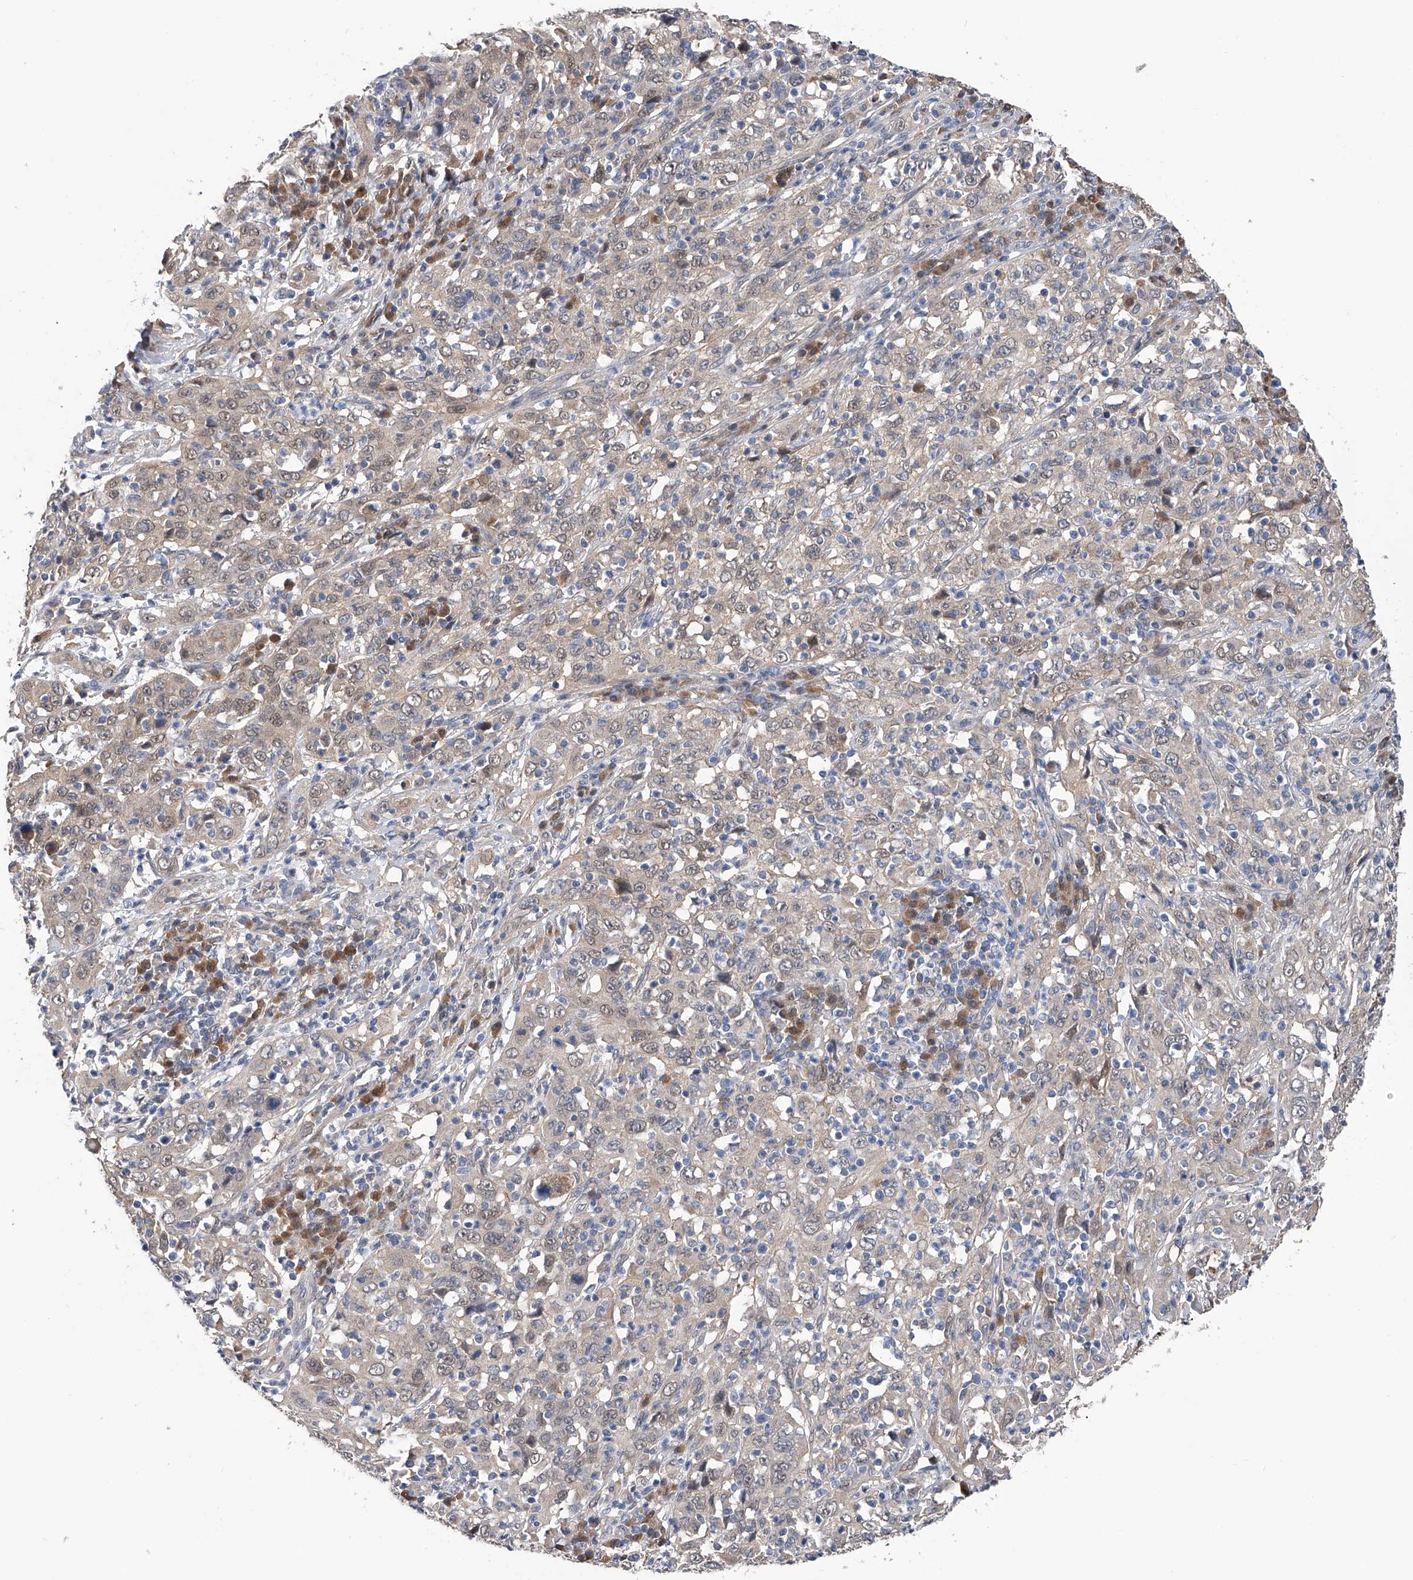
{"staining": {"intensity": "weak", "quantity": "<25%", "location": "cytoplasmic/membranous,nuclear"}, "tissue": "cervical cancer", "cell_type": "Tumor cells", "image_type": "cancer", "snomed": [{"axis": "morphology", "description": "Squamous cell carcinoma, NOS"}, {"axis": "topography", "description": "Cervix"}], "caption": "Tumor cells are negative for brown protein staining in cervical squamous cell carcinoma.", "gene": "PGM3", "patient": {"sex": "female", "age": 46}}